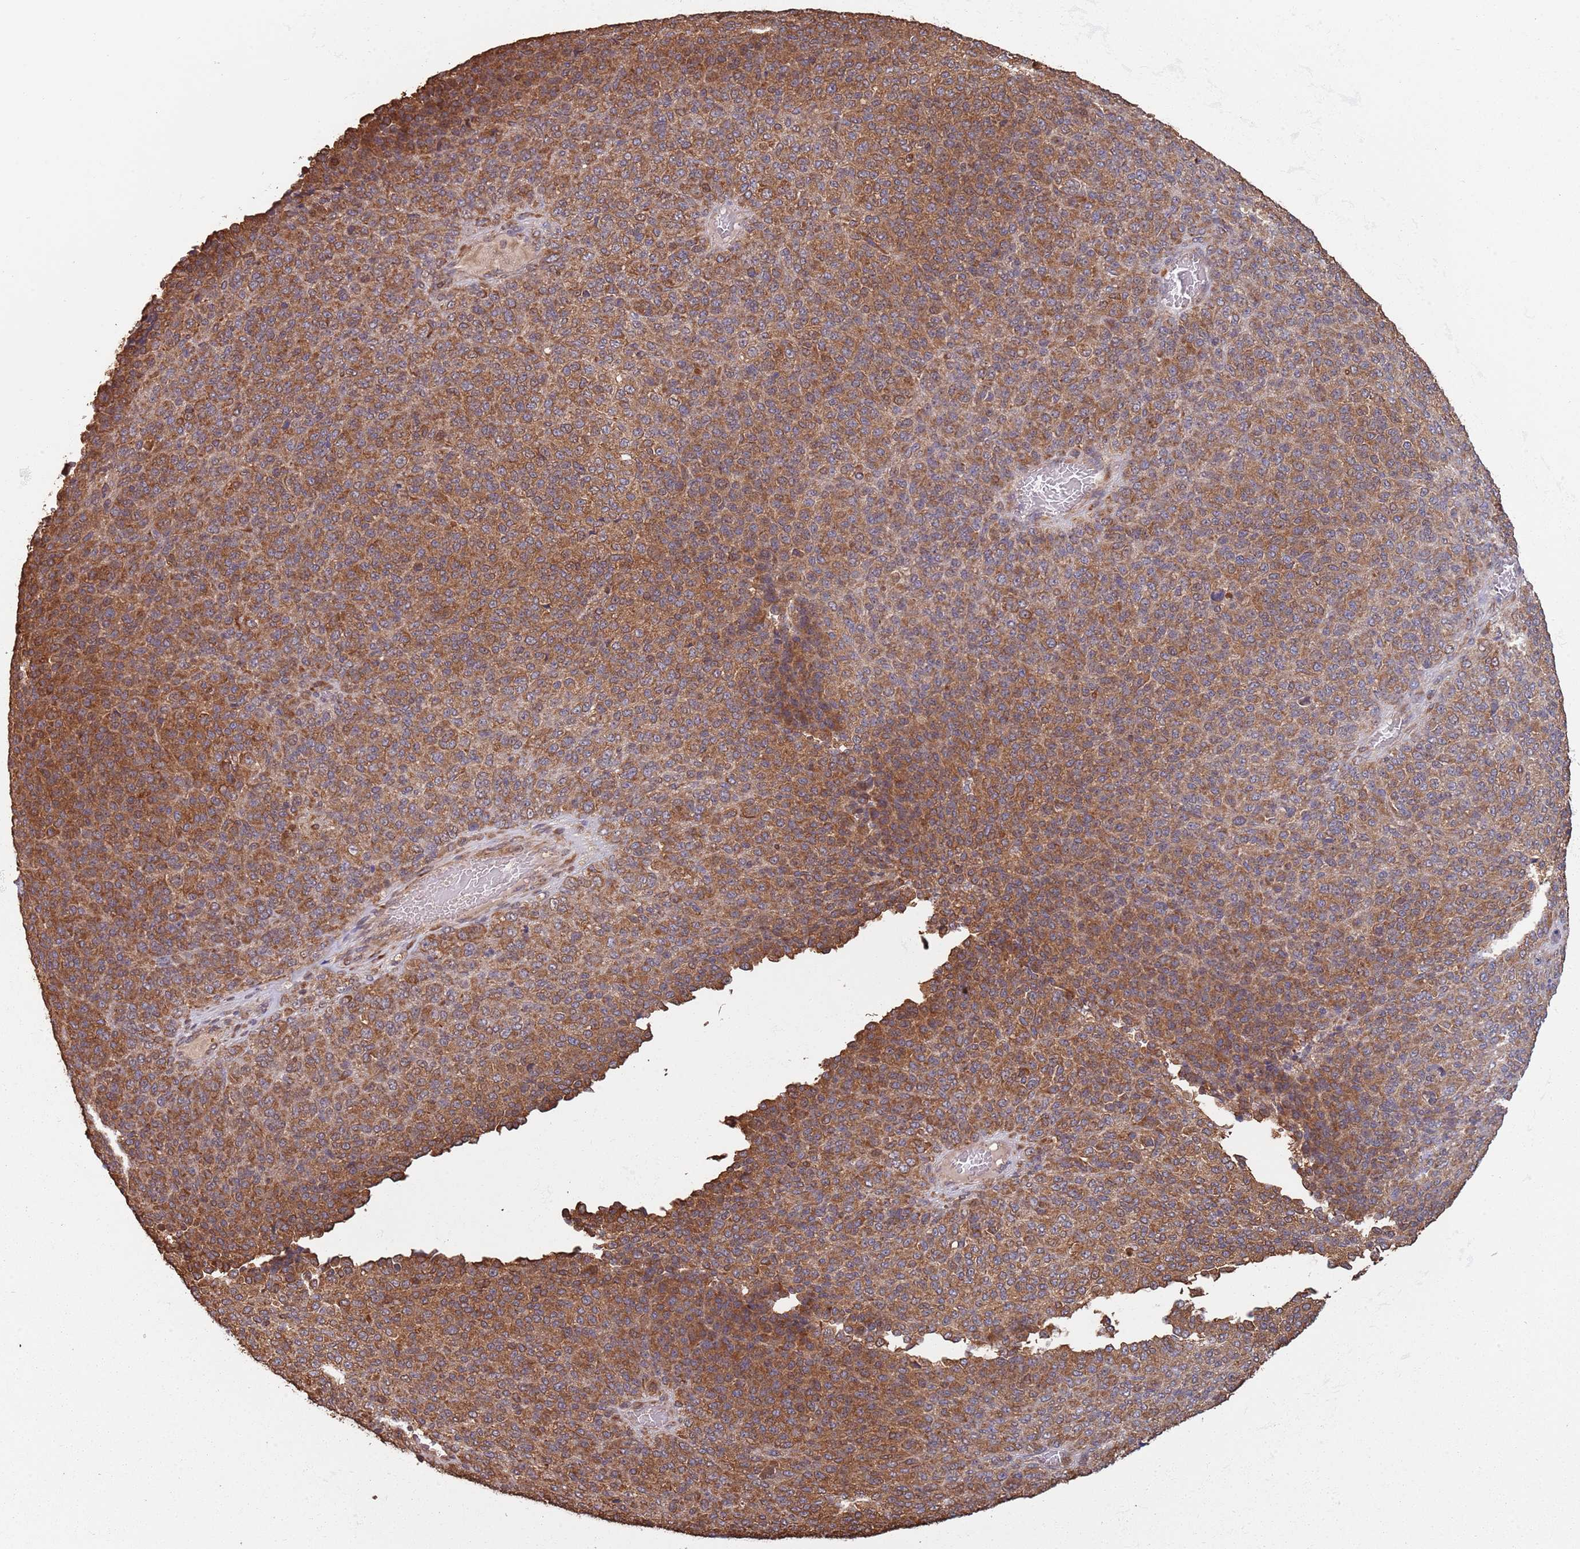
{"staining": {"intensity": "moderate", "quantity": ">75%", "location": "cytoplasmic/membranous"}, "tissue": "melanoma", "cell_type": "Tumor cells", "image_type": "cancer", "snomed": [{"axis": "morphology", "description": "Malignant melanoma, Metastatic site"}, {"axis": "topography", "description": "Brain"}], "caption": "Malignant melanoma (metastatic site) was stained to show a protein in brown. There is medium levels of moderate cytoplasmic/membranous expression in approximately >75% of tumor cells.", "gene": "COG4", "patient": {"sex": "female", "age": 56}}